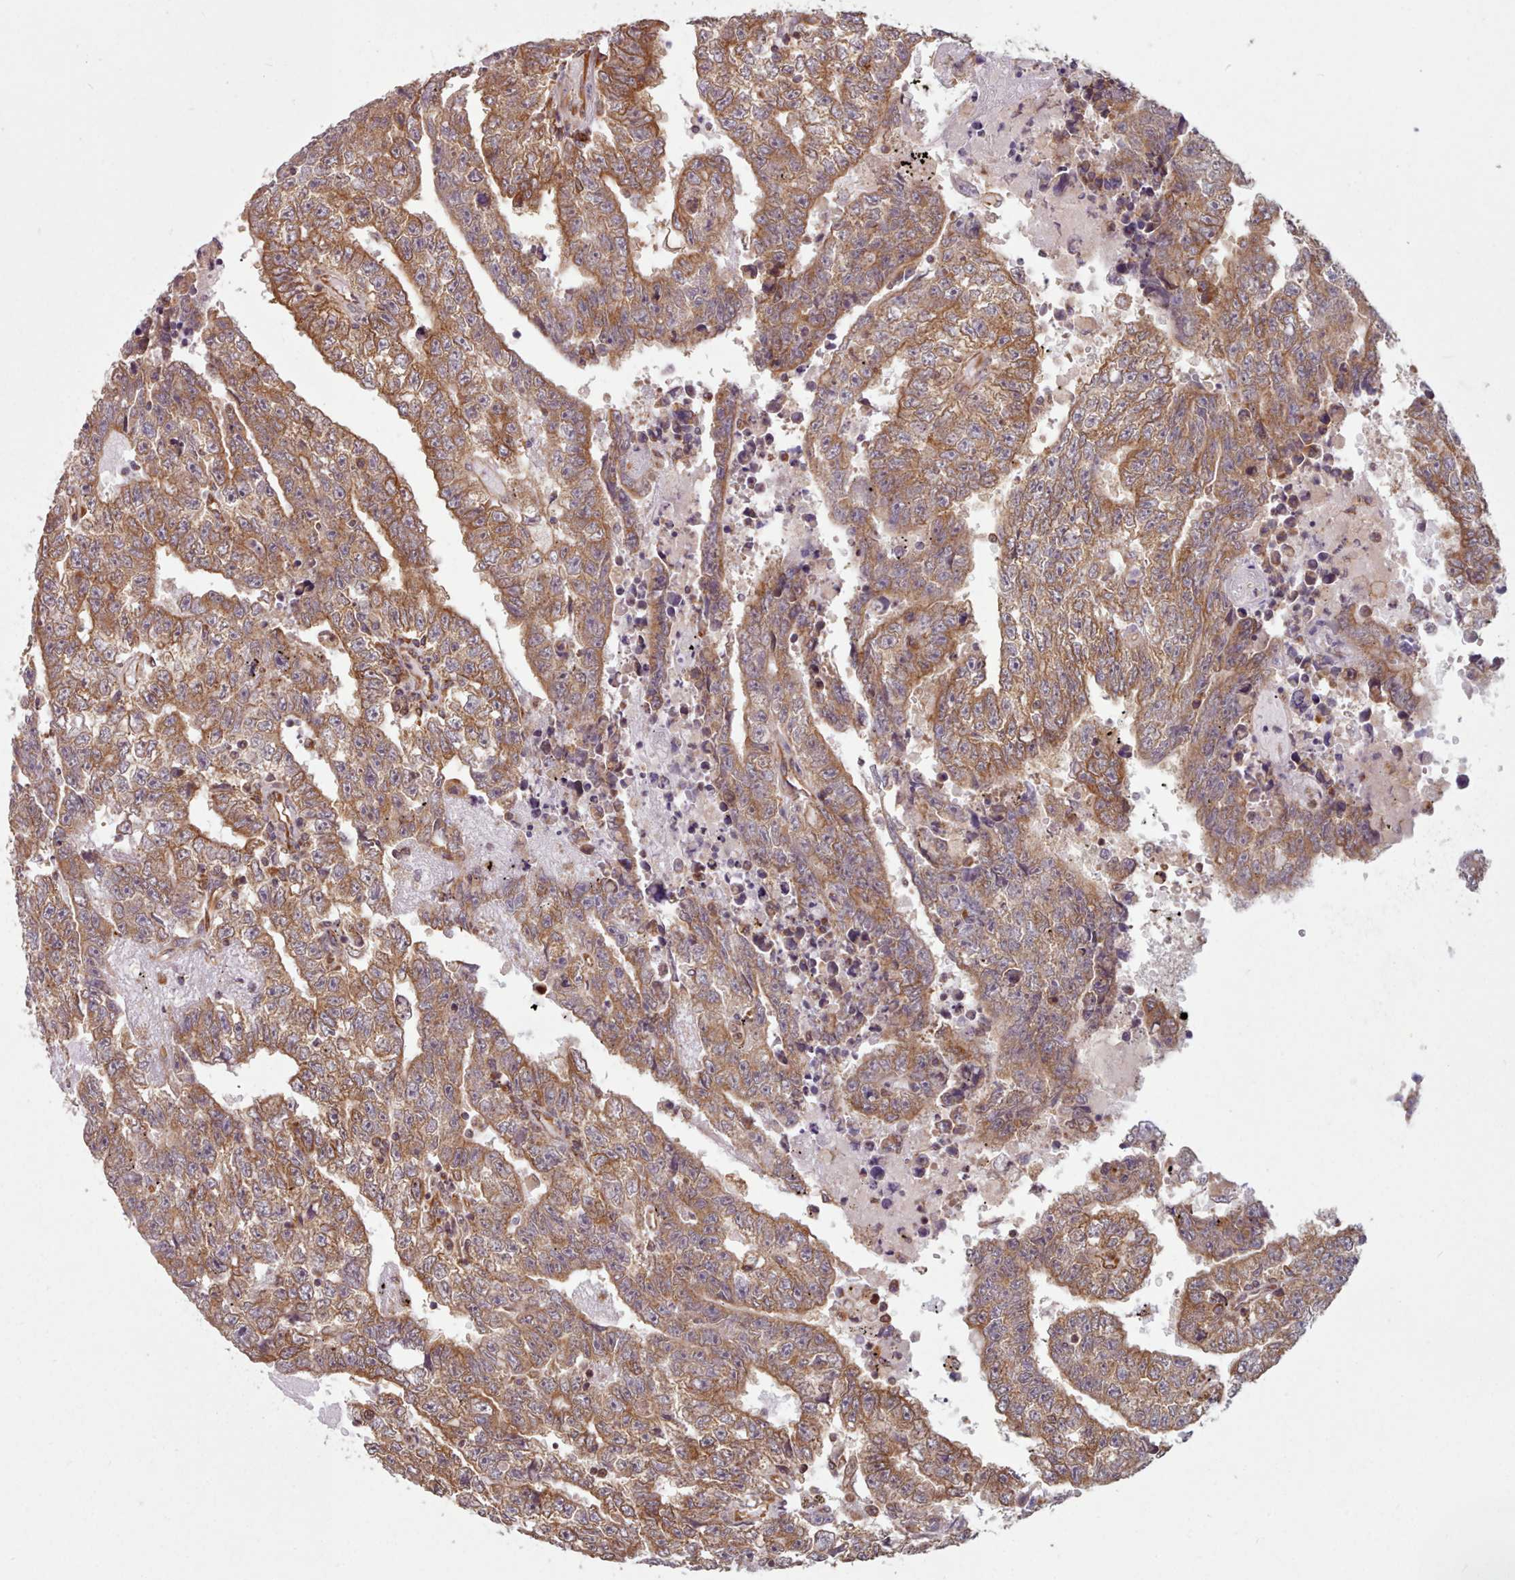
{"staining": {"intensity": "moderate", "quantity": ">75%", "location": "cytoplasmic/membranous"}, "tissue": "testis cancer", "cell_type": "Tumor cells", "image_type": "cancer", "snomed": [{"axis": "morphology", "description": "Carcinoma, Embryonal, NOS"}, {"axis": "topography", "description": "Testis"}], "caption": "An image showing moderate cytoplasmic/membranous positivity in about >75% of tumor cells in embryonal carcinoma (testis), as visualized by brown immunohistochemical staining.", "gene": "CRYBG1", "patient": {"sex": "male", "age": 25}}